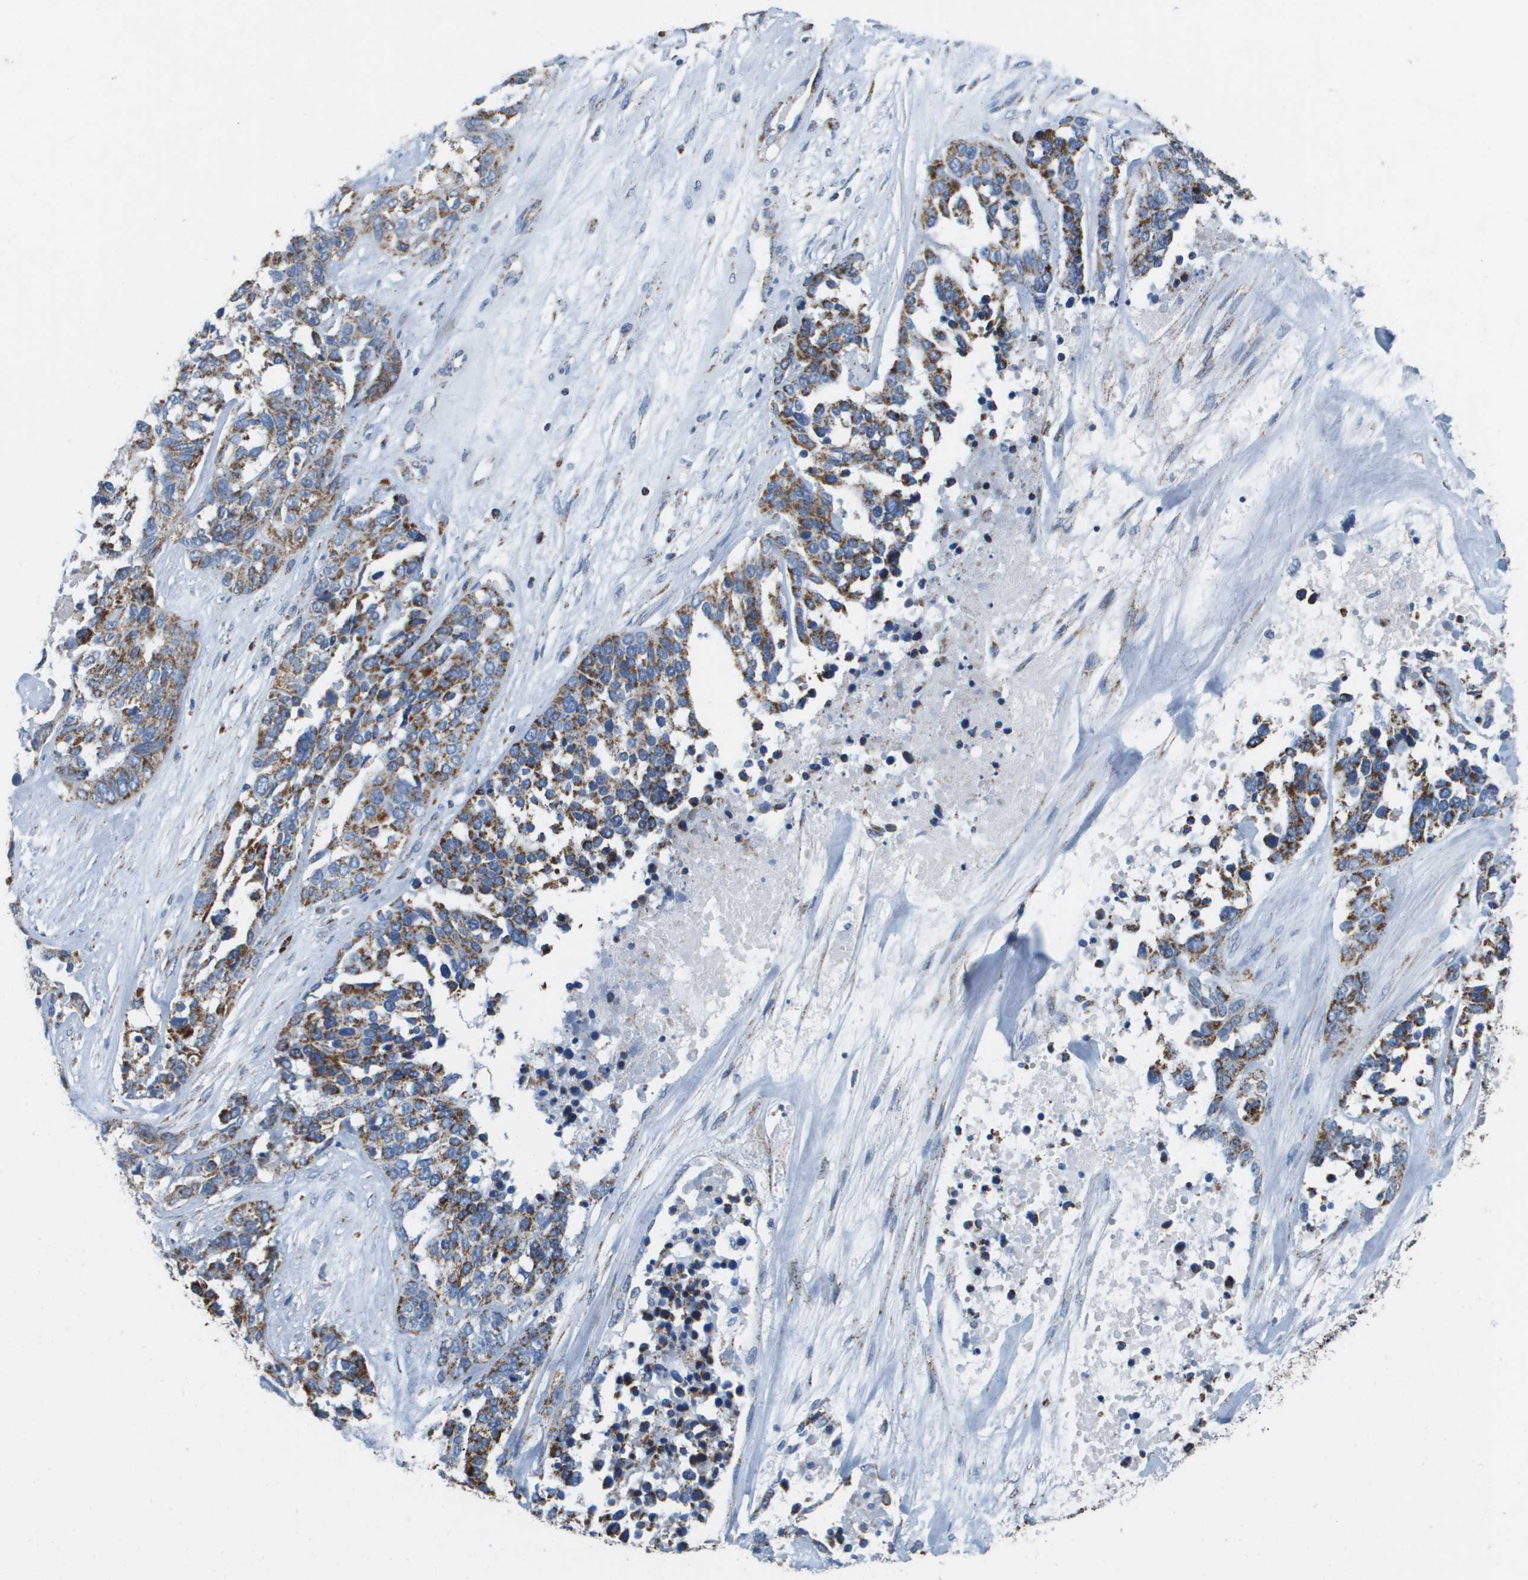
{"staining": {"intensity": "moderate", "quantity": ">75%", "location": "cytoplasmic/membranous"}, "tissue": "ovarian cancer", "cell_type": "Tumor cells", "image_type": "cancer", "snomed": [{"axis": "morphology", "description": "Cystadenocarcinoma, serous, NOS"}, {"axis": "topography", "description": "Ovary"}], "caption": "An immunohistochemistry micrograph of tumor tissue is shown. Protein staining in brown labels moderate cytoplasmic/membranous positivity in ovarian cancer within tumor cells. (Stains: DAB in brown, nuclei in blue, Microscopy: brightfield microscopy at high magnification).", "gene": "ATP5F1B", "patient": {"sex": "female", "age": 44}}